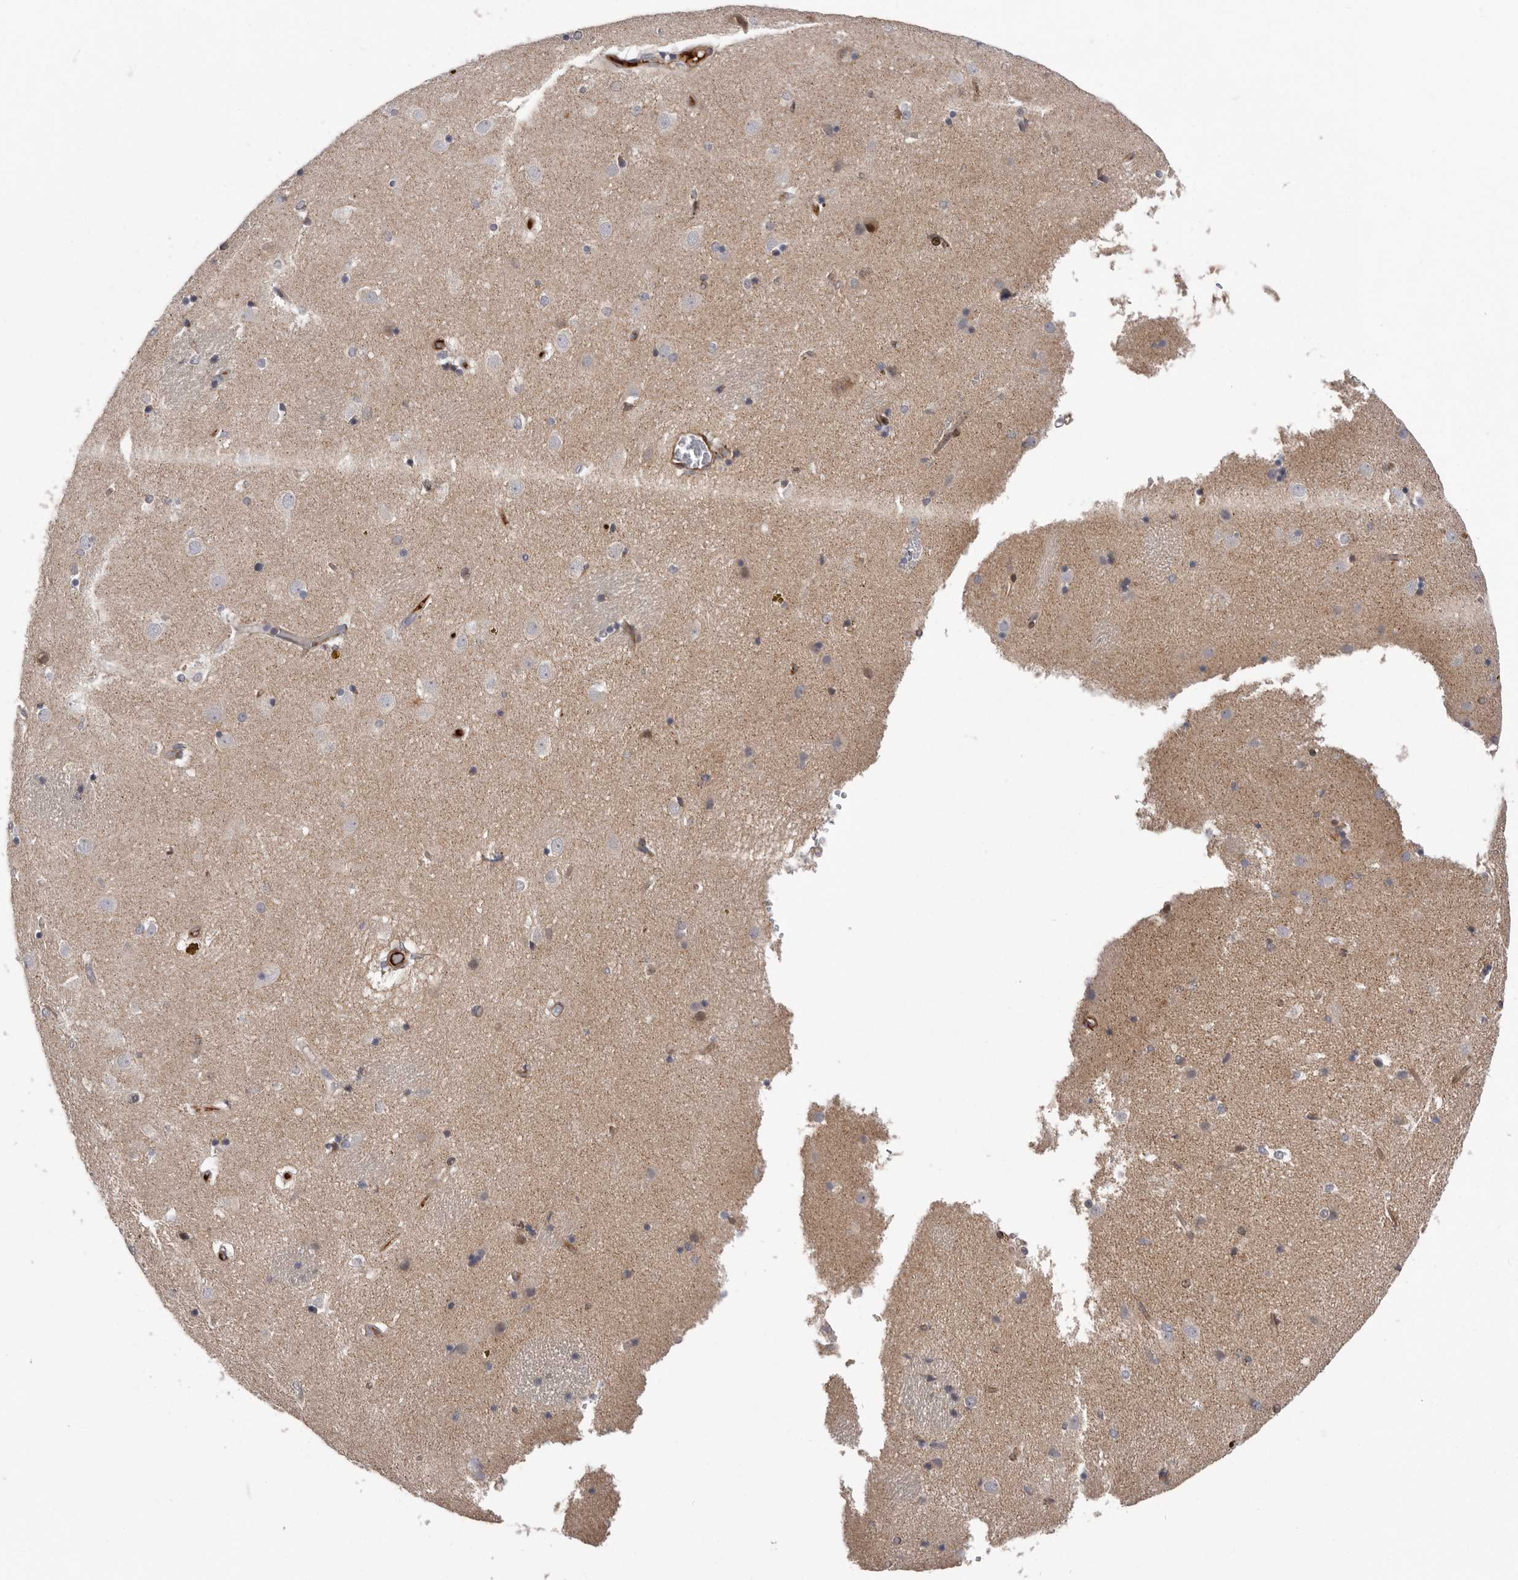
{"staining": {"intensity": "negative", "quantity": "none", "location": "none"}, "tissue": "caudate", "cell_type": "Glial cells", "image_type": "normal", "snomed": [{"axis": "morphology", "description": "Normal tissue, NOS"}, {"axis": "topography", "description": "Lateral ventricle wall"}], "caption": "The photomicrograph exhibits no staining of glial cells in normal caudate. Brightfield microscopy of immunohistochemistry (IHC) stained with DAB (brown) and hematoxylin (blue), captured at high magnification.", "gene": "ATXN3L", "patient": {"sex": "male", "age": 70}}